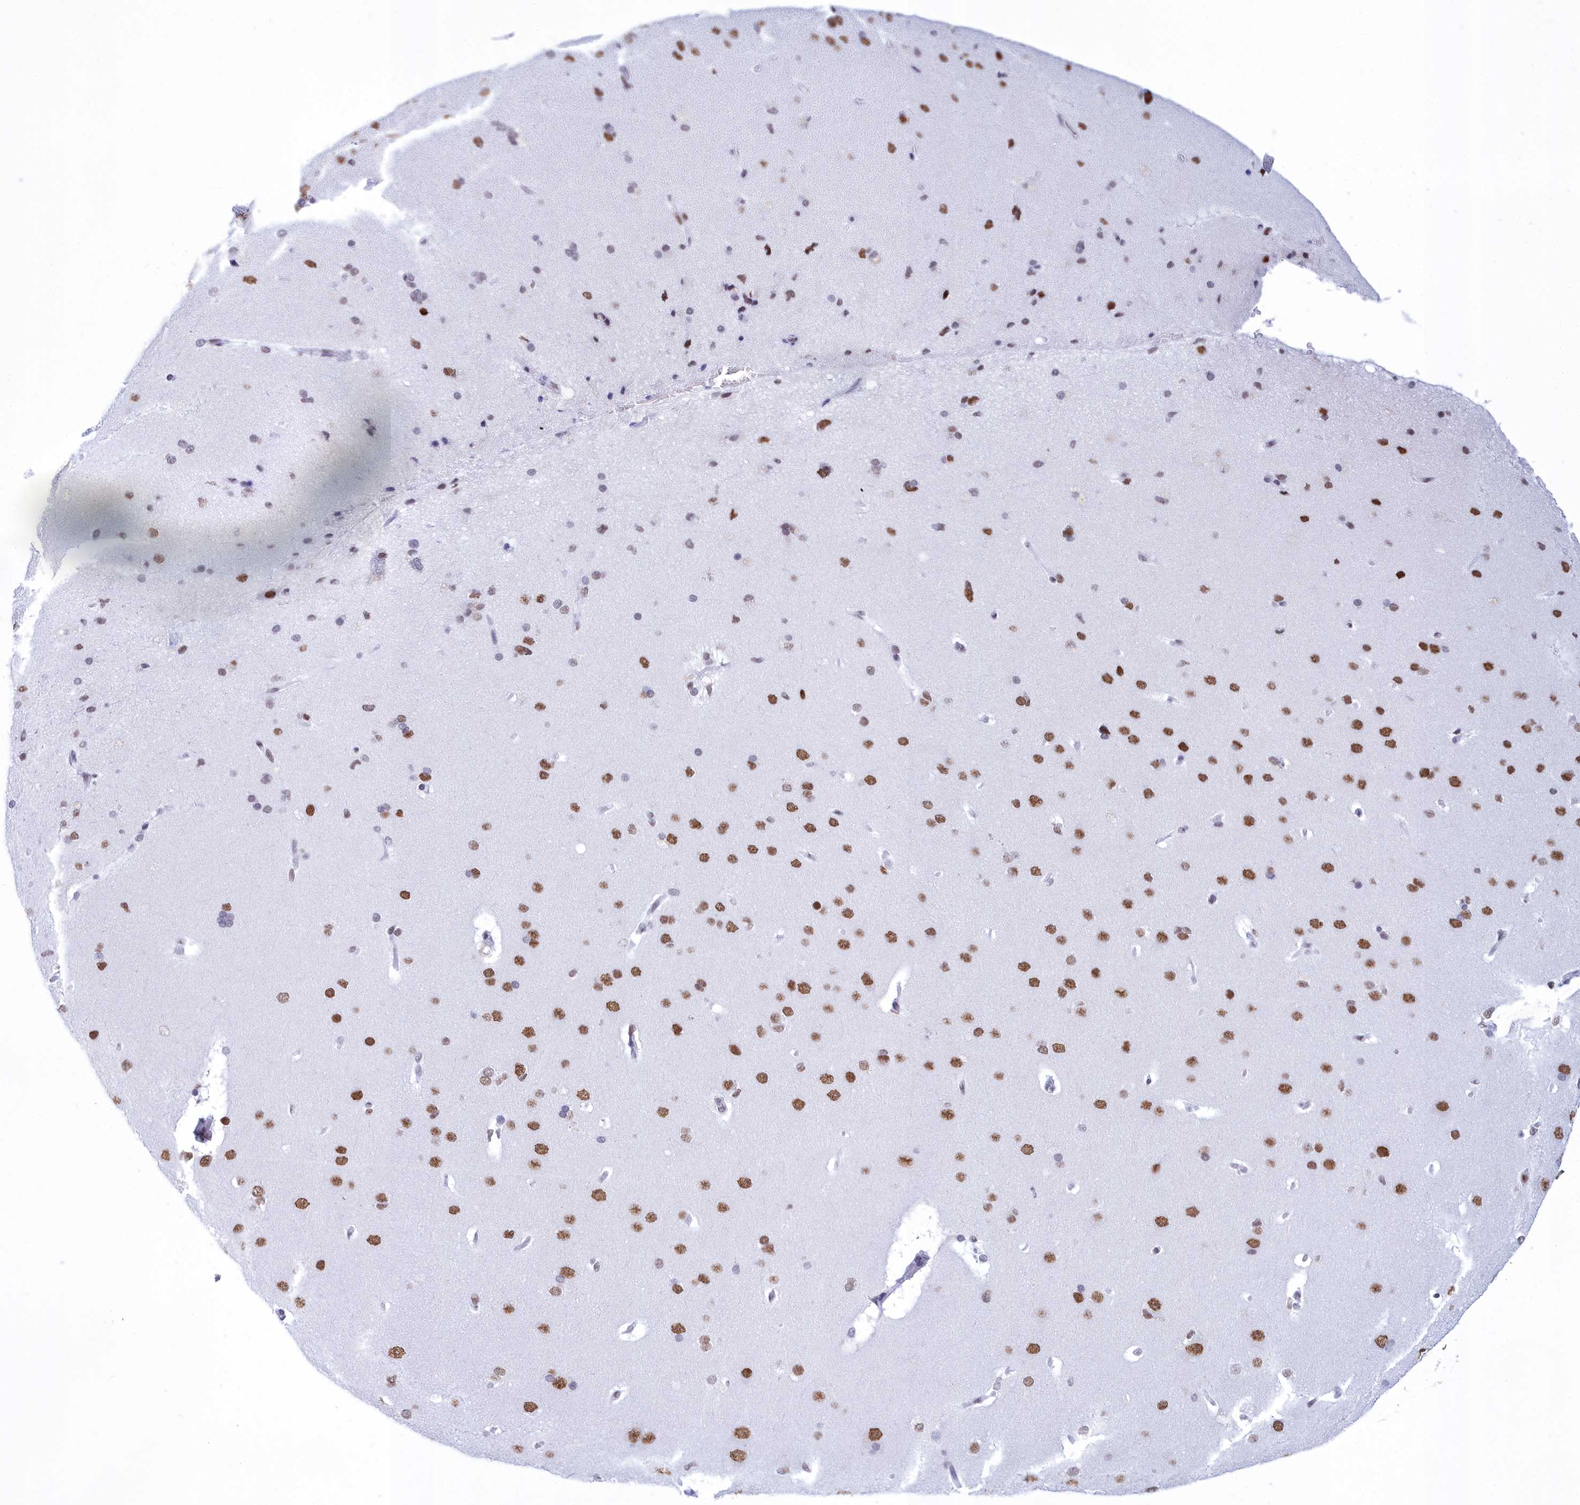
{"staining": {"intensity": "weak", "quantity": "25%-75%", "location": "nuclear"}, "tissue": "cerebral cortex", "cell_type": "Endothelial cells", "image_type": "normal", "snomed": [{"axis": "morphology", "description": "Normal tissue, NOS"}, {"axis": "topography", "description": "Cerebral cortex"}], "caption": "Immunohistochemical staining of unremarkable human cerebral cortex exhibits 25%-75% levels of weak nuclear protein positivity in approximately 25%-75% of endothelial cells.", "gene": "CDC26", "patient": {"sex": "male", "age": 62}}